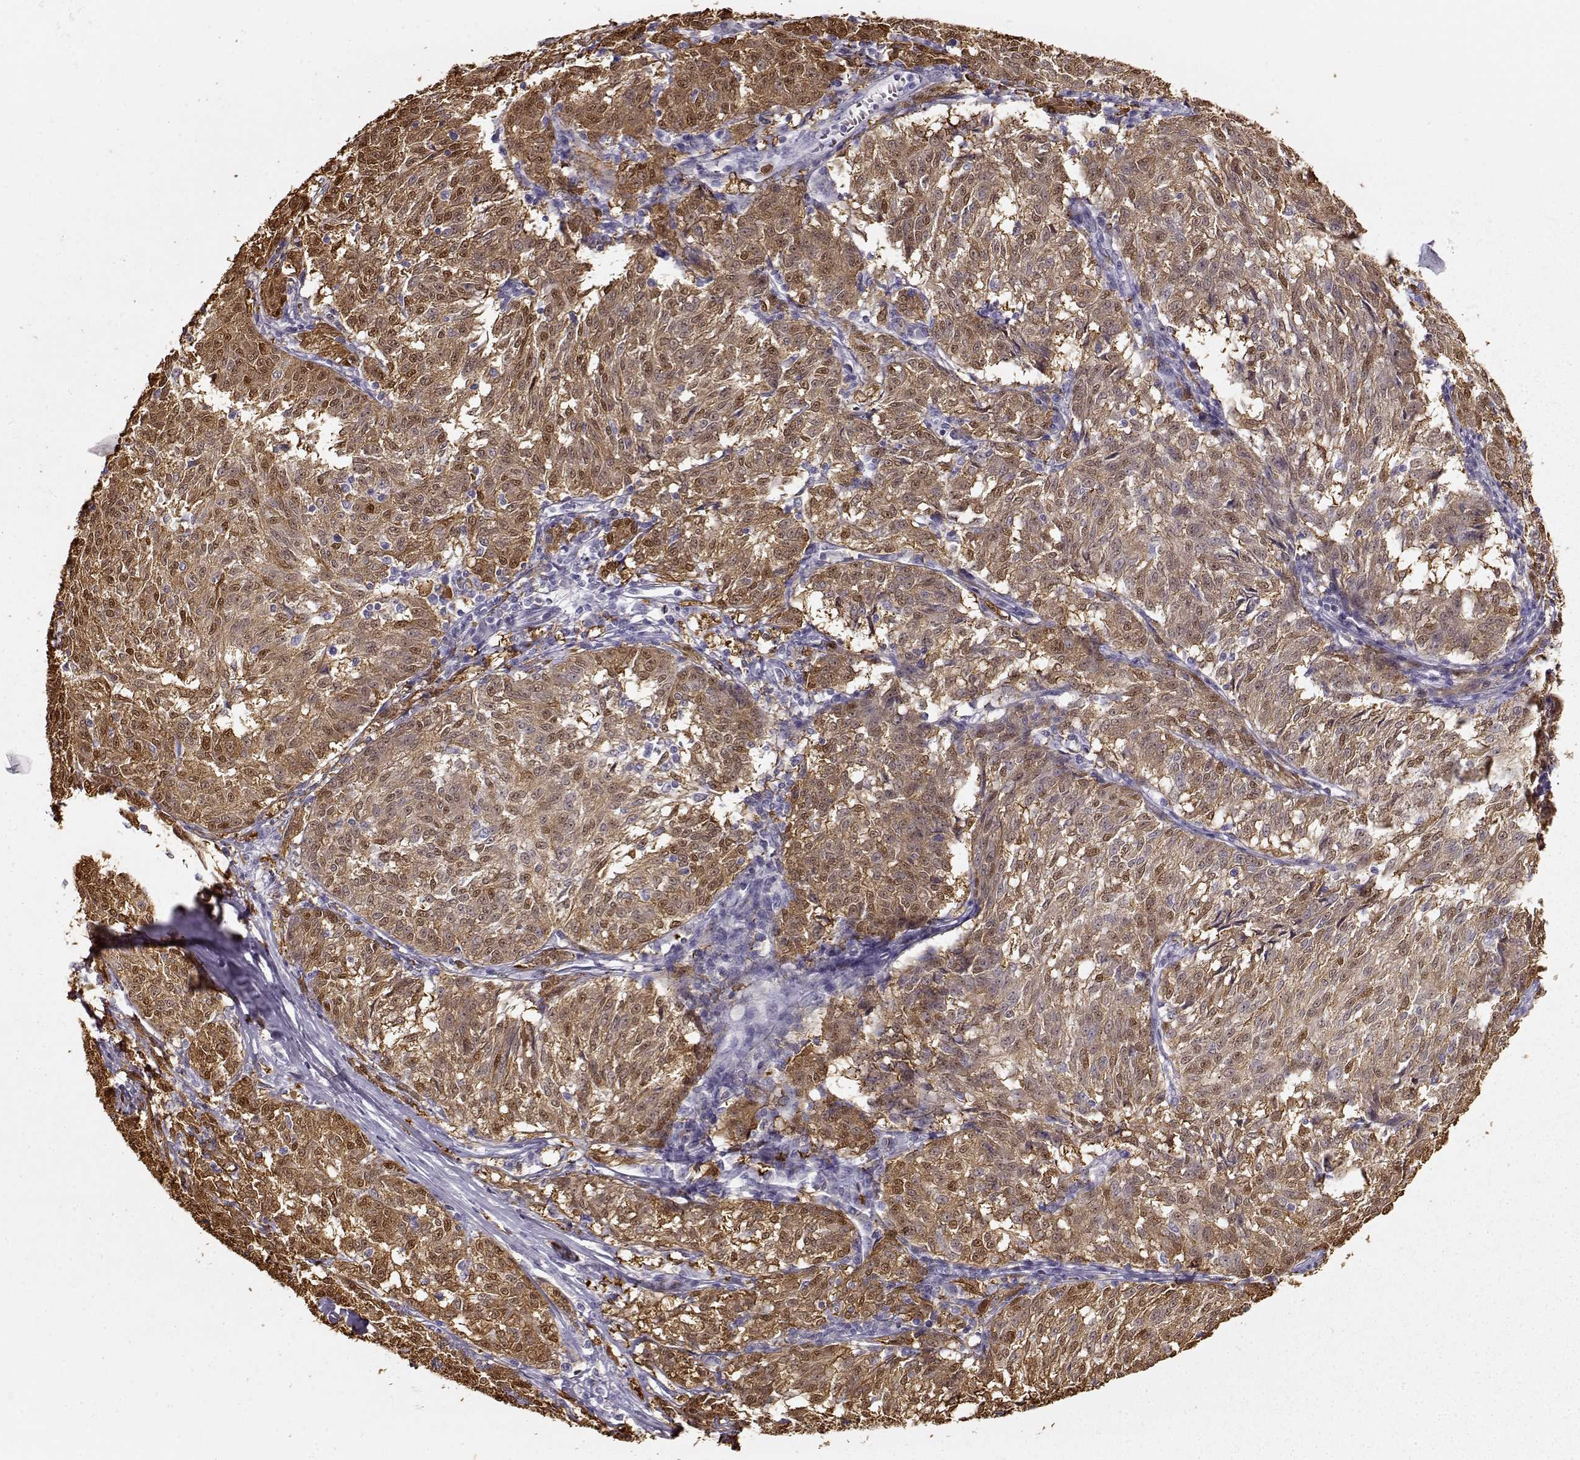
{"staining": {"intensity": "moderate", "quantity": ">75%", "location": "cytoplasmic/membranous,nuclear"}, "tissue": "melanoma", "cell_type": "Tumor cells", "image_type": "cancer", "snomed": [{"axis": "morphology", "description": "Malignant melanoma, NOS"}, {"axis": "topography", "description": "Skin"}], "caption": "IHC of melanoma exhibits medium levels of moderate cytoplasmic/membranous and nuclear staining in approximately >75% of tumor cells.", "gene": "S100B", "patient": {"sex": "female", "age": 72}}